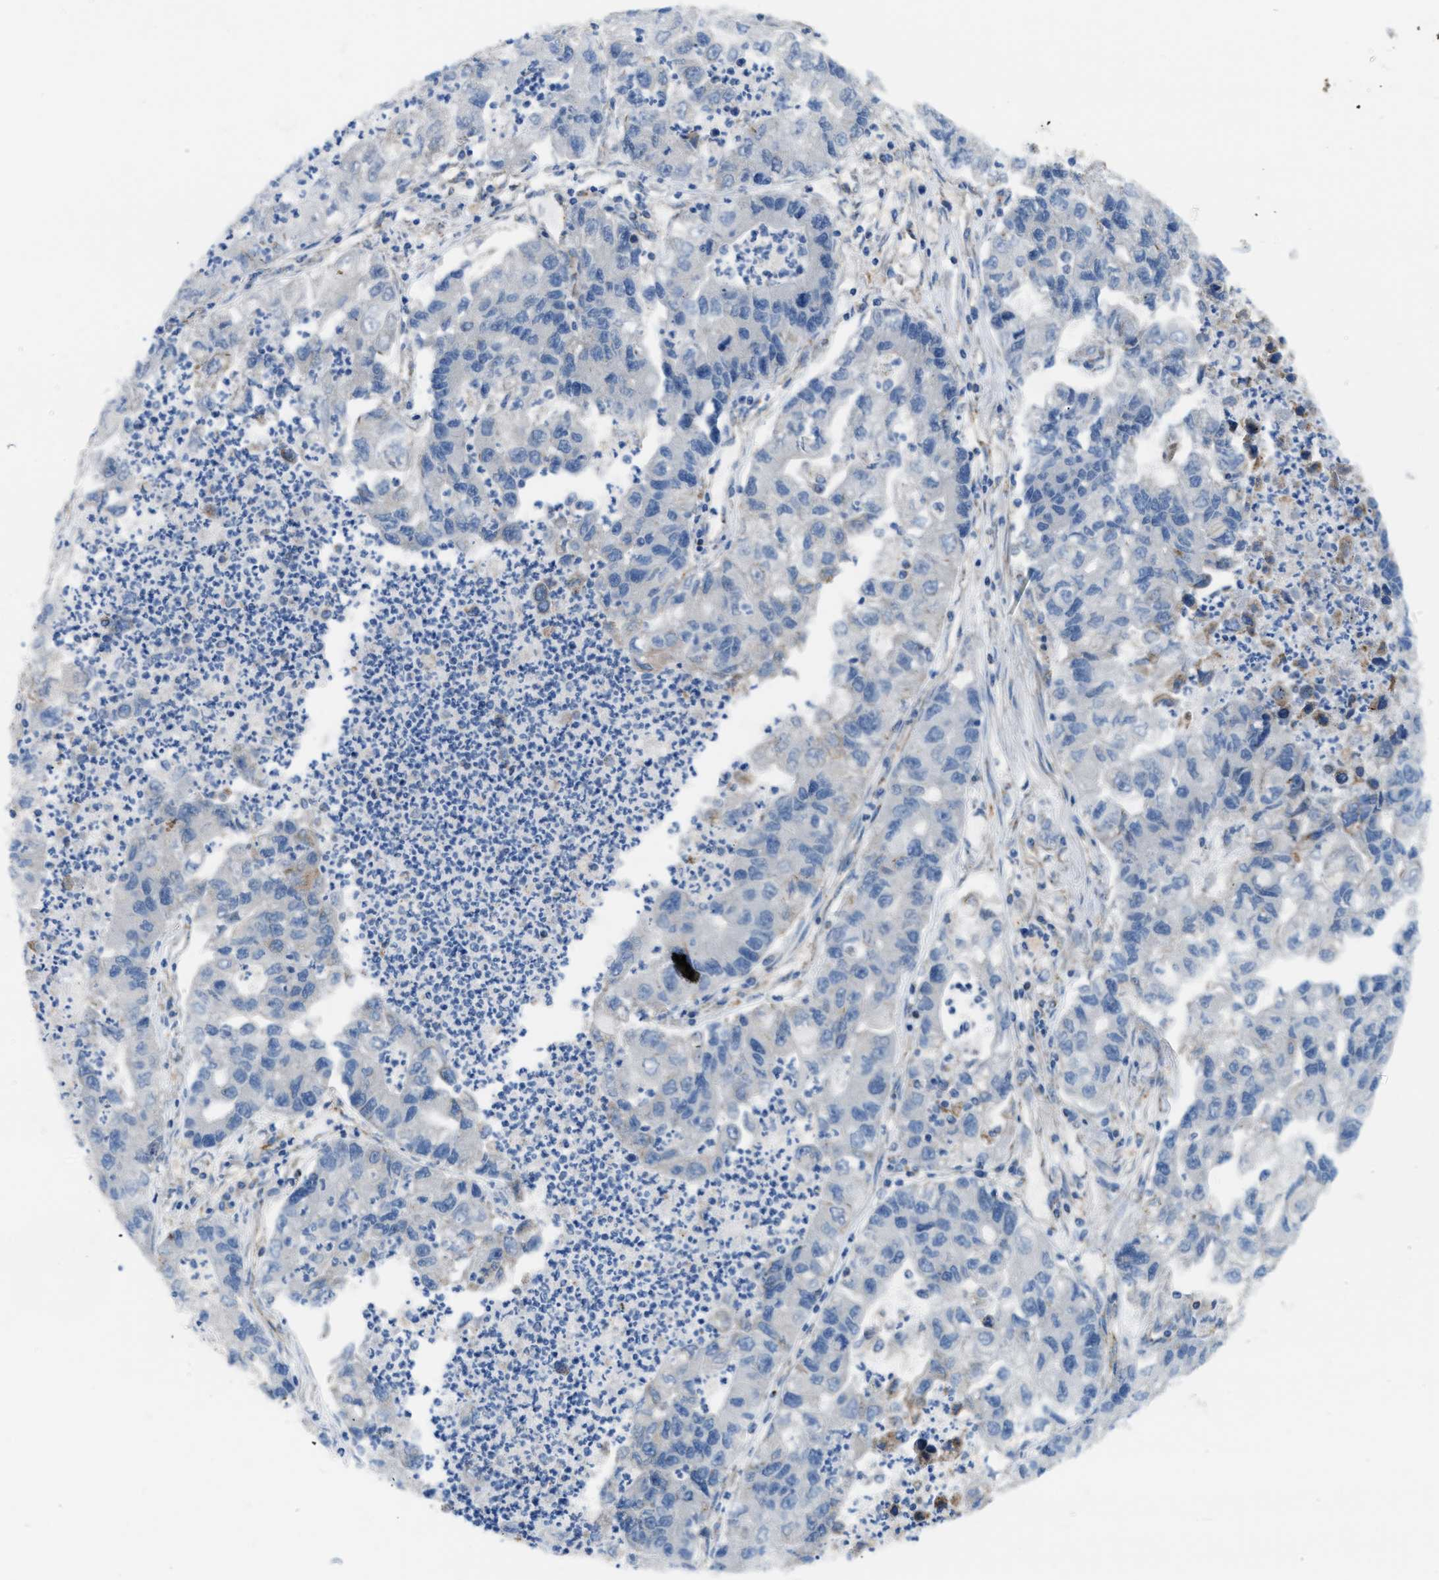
{"staining": {"intensity": "negative", "quantity": "none", "location": "none"}, "tissue": "lung cancer", "cell_type": "Tumor cells", "image_type": "cancer", "snomed": [{"axis": "morphology", "description": "Adenocarcinoma, NOS"}, {"axis": "topography", "description": "Lung"}], "caption": "Lung adenocarcinoma stained for a protein using IHC reveals no staining tumor cells.", "gene": "JADE1", "patient": {"sex": "female", "age": 51}}